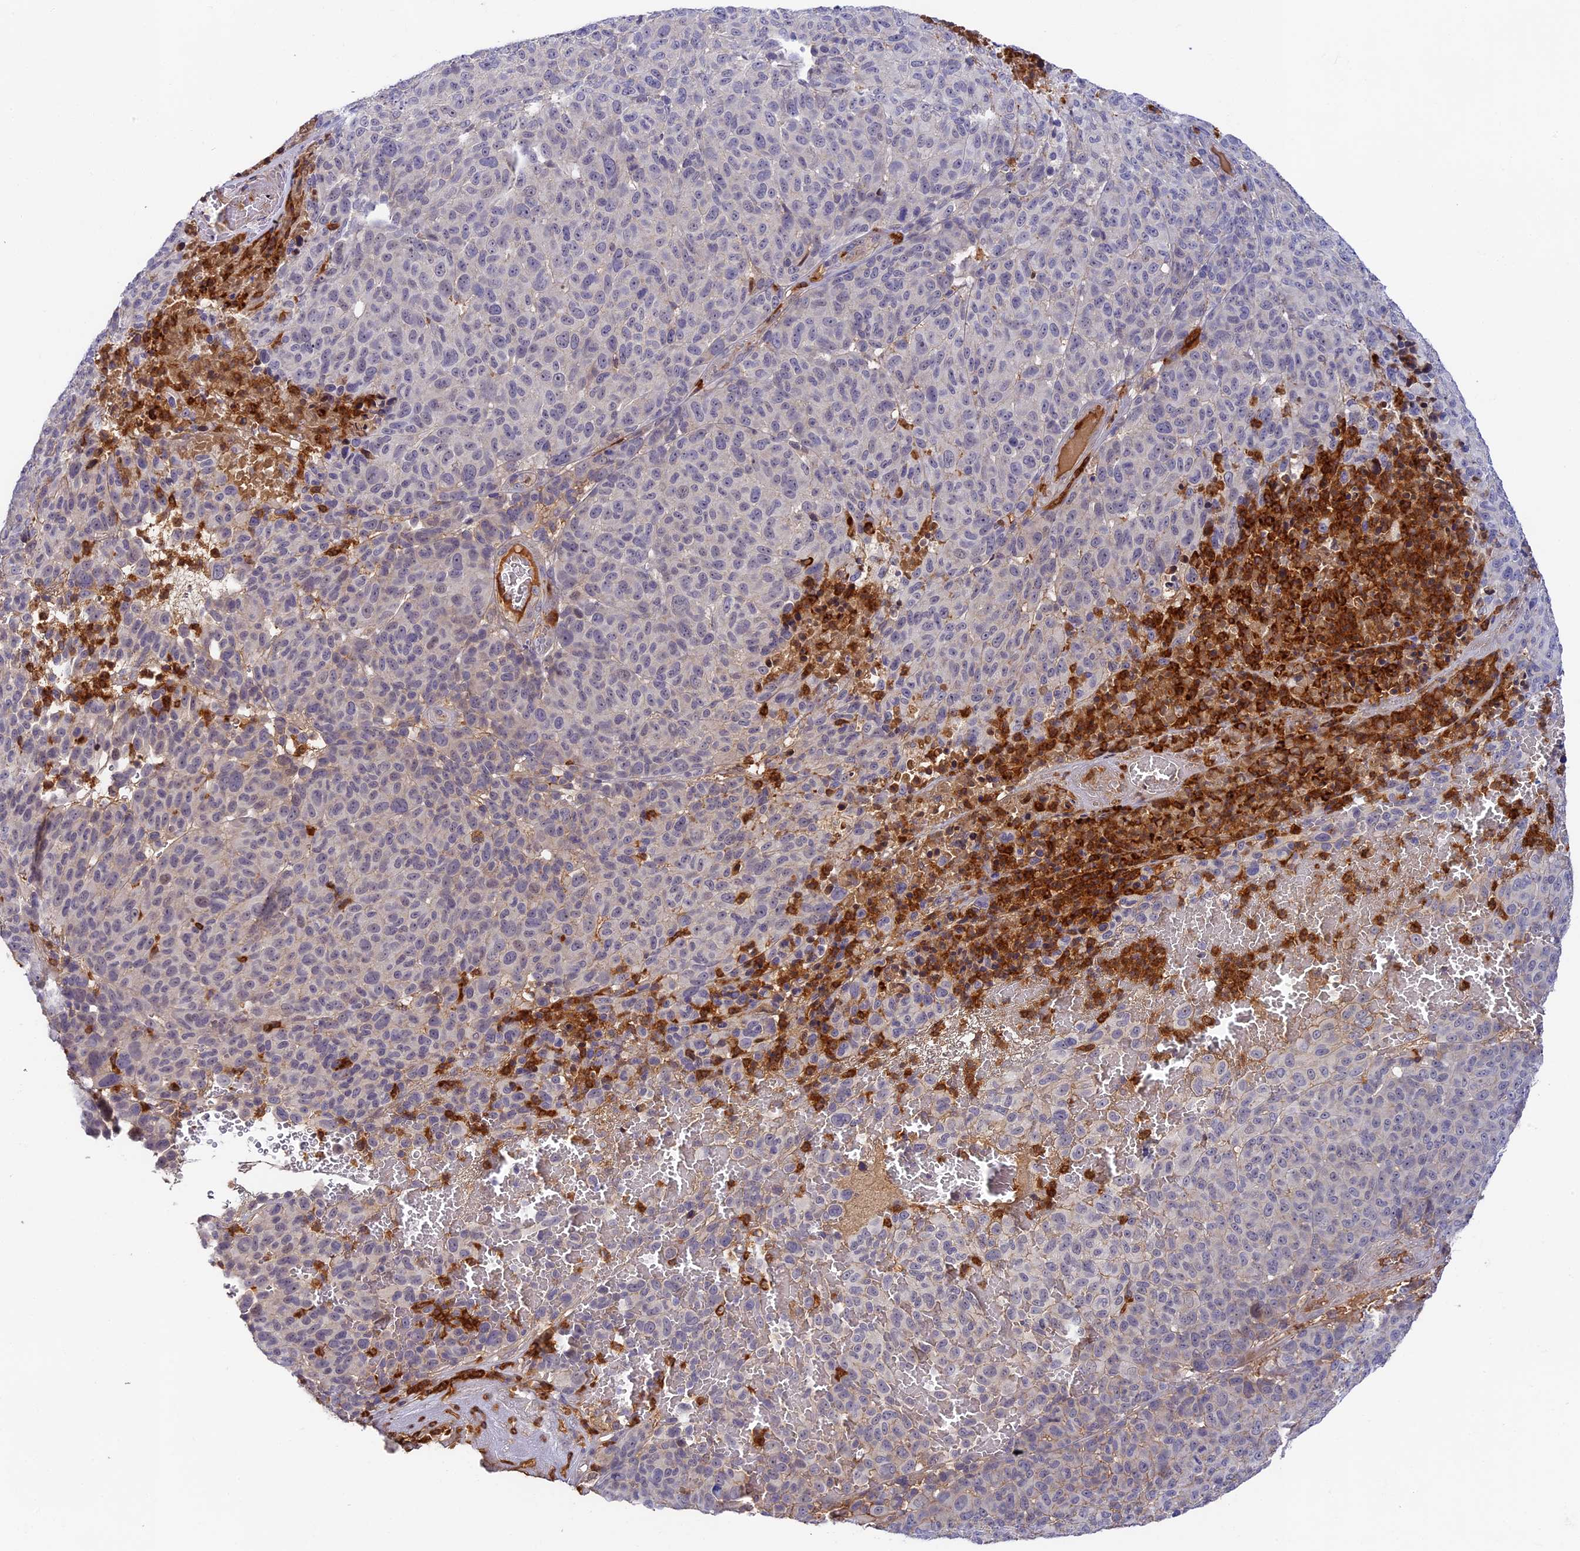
{"staining": {"intensity": "negative", "quantity": "none", "location": "none"}, "tissue": "melanoma", "cell_type": "Tumor cells", "image_type": "cancer", "snomed": [{"axis": "morphology", "description": "Malignant melanoma, NOS"}, {"axis": "topography", "description": "Skin"}], "caption": "This micrograph is of malignant melanoma stained with IHC to label a protein in brown with the nuclei are counter-stained blue. There is no positivity in tumor cells. The staining was performed using DAB (3,3'-diaminobenzidine) to visualize the protein expression in brown, while the nuclei were stained in blue with hematoxylin (Magnification: 20x).", "gene": "ADGRD1", "patient": {"sex": "male", "age": 49}}